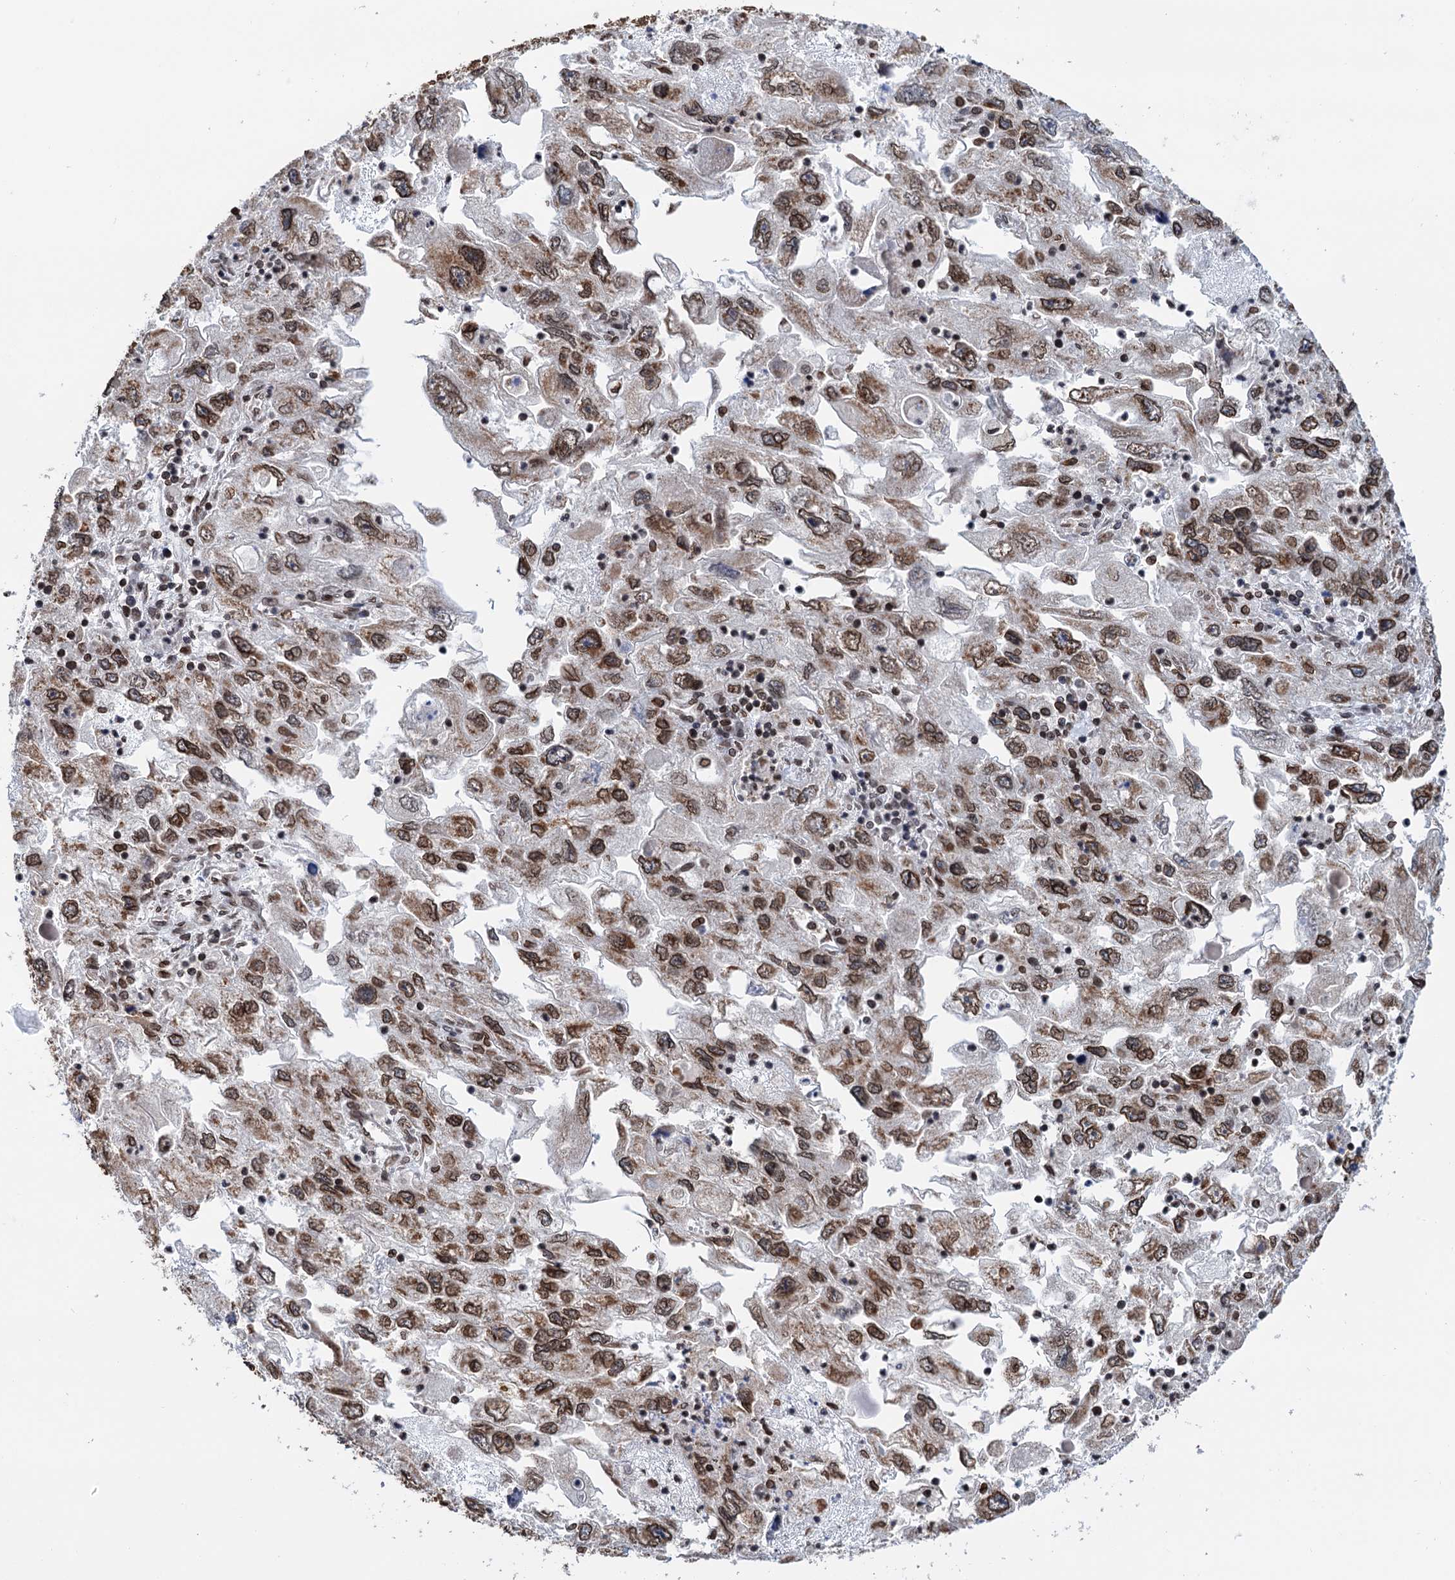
{"staining": {"intensity": "moderate", "quantity": ">75%", "location": "cytoplasmic/membranous,nuclear"}, "tissue": "endometrial cancer", "cell_type": "Tumor cells", "image_type": "cancer", "snomed": [{"axis": "morphology", "description": "Adenocarcinoma, NOS"}, {"axis": "topography", "description": "Endometrium"}], "caption": "A brown stain shows moderate cytoplasmic/membranous and nuclear staining of a protein in endometrial cancer (adenocarcinoma) tumor cells.", "gene": "ZC3H13", "patient": {"sex": "female", "age": 49}}